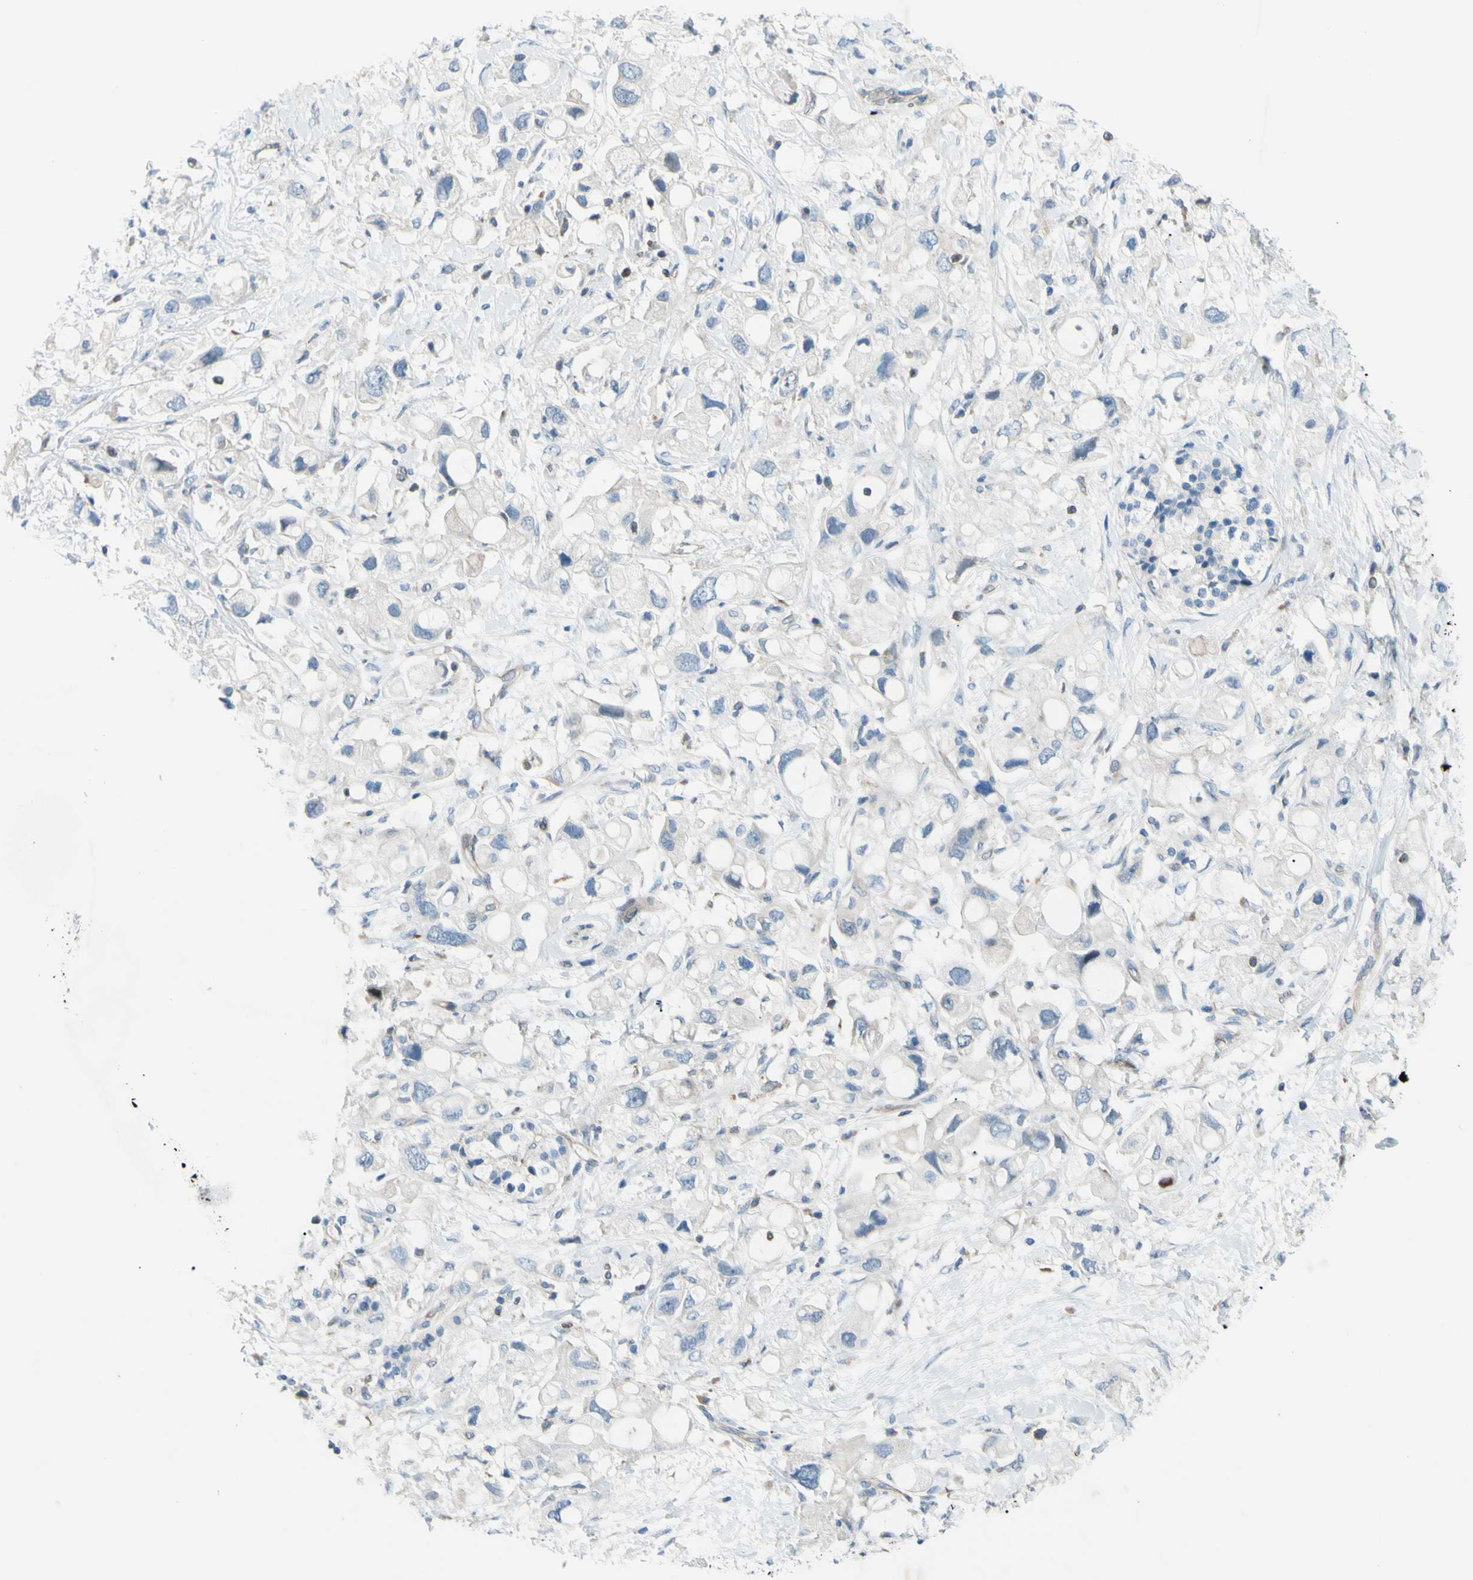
{"staining": {"intensity": "negative", "quantity": "none", "location": "none"}, "tissue": "pancreatic cancer", "cell_type": "Tumor cells", "image_type": "cancer", "snomed": [{"axis": "morphology", "description": "Adenocarcinoma, NOS"}, {"axis": "topography", "description": "Pancreas"}], "caption": "DAB immunohistochemical staining of human adenocarcinoma (pancreatic) exhibits no significant positivity in tumor cells.", "gene": "PAK2", "patient": {"sex": "female", "age": 56}}